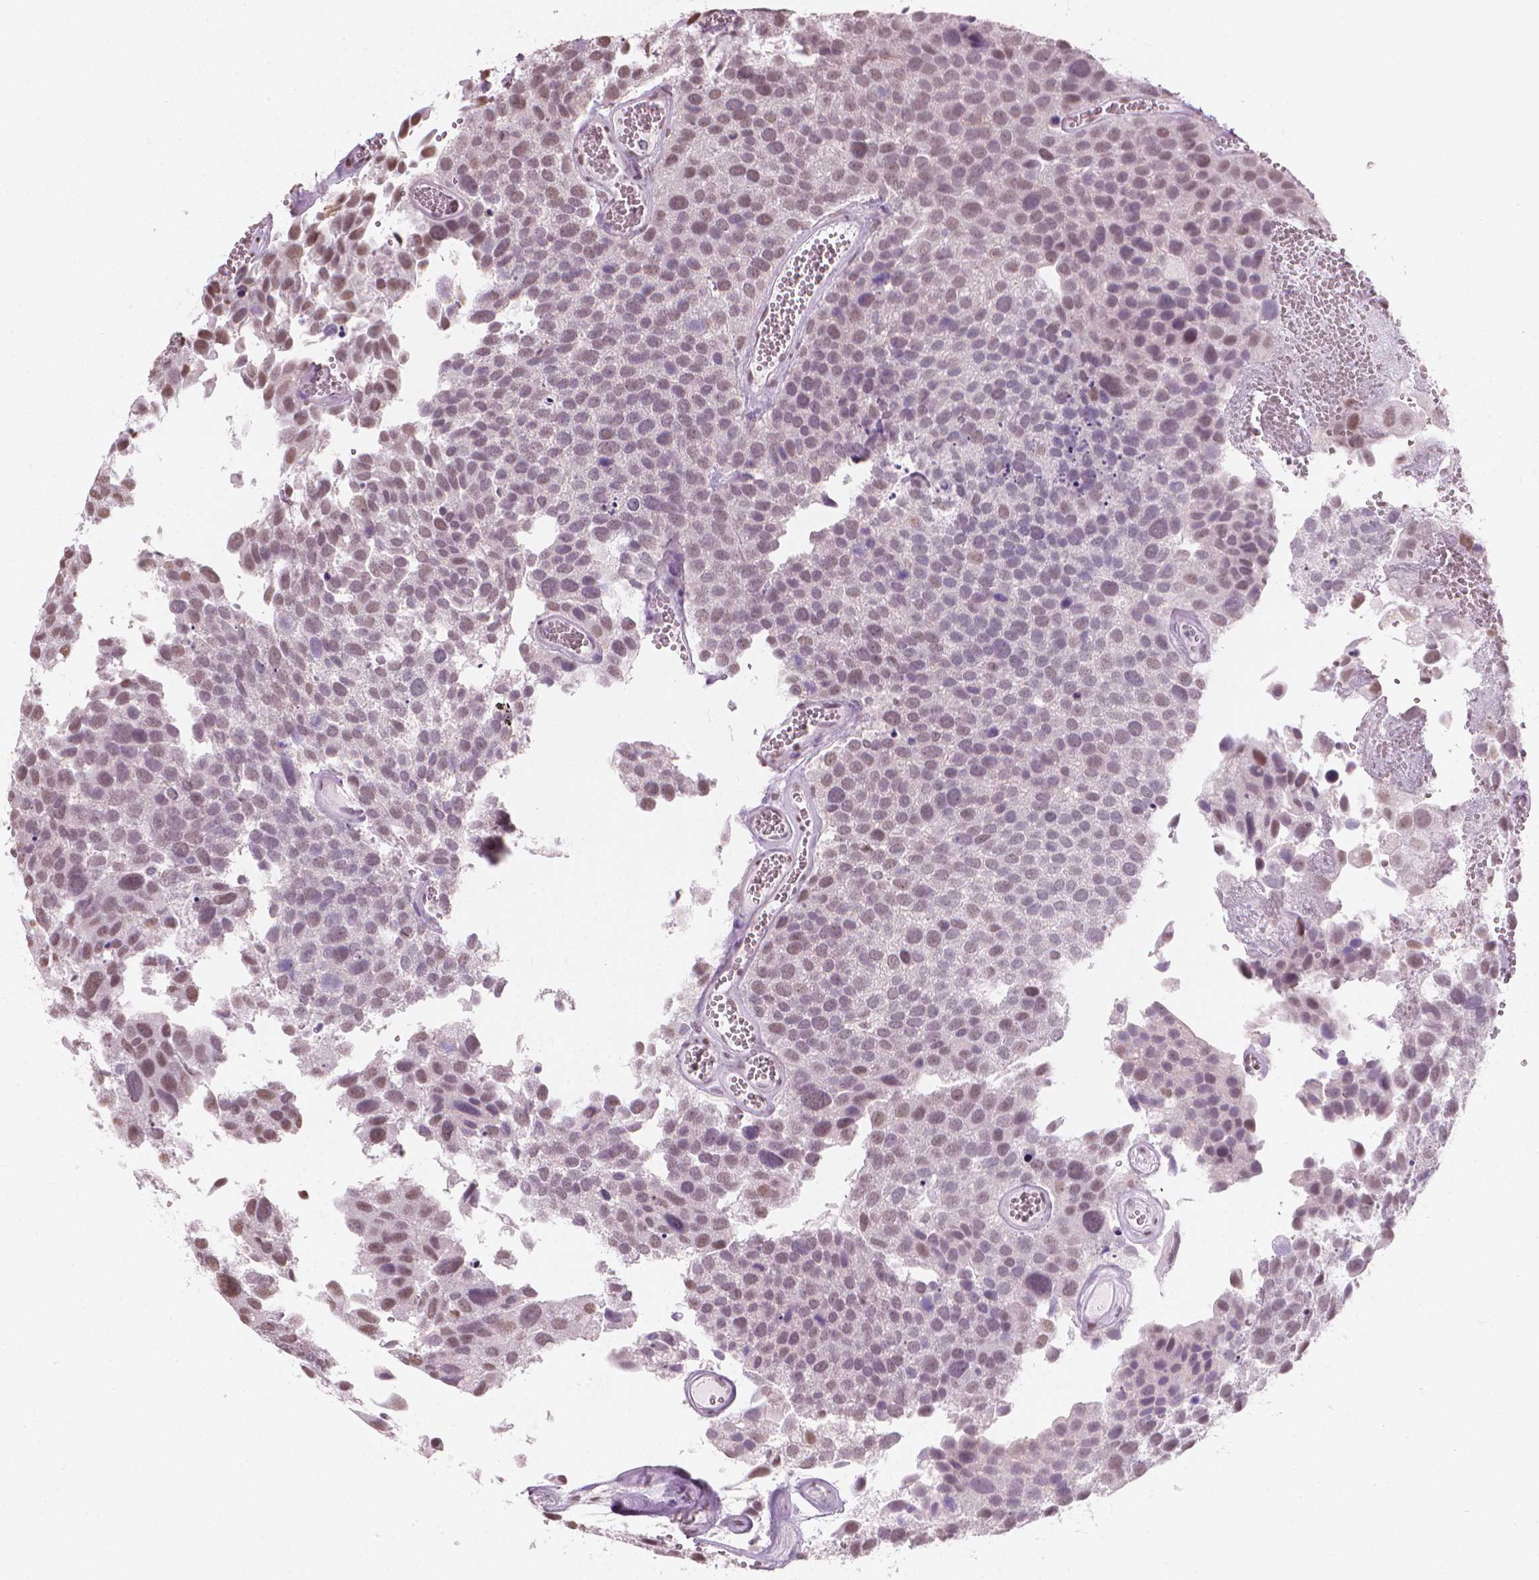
{"staining": {"intensity": "weak", "quantity": "25%-75%", "location": "nuclear"}, "tissue": "urothelial cancer", "cell_type": "Tumor cells", "image_type": "cancer", "snomed": [{"axis": "morphology", "description": "Urothelial carcinoma, Low grade"}, {"axis": "topography", "description": "Urinary bladder"}], "caption": "Low-grade urothelial carcinoma stained with a brown dye exhibits weak nuclear positive expression in approximately 25%-75% of tumor cells.", "gene": "PIAS2", "patient": {"sex": "female", "age": 69}}